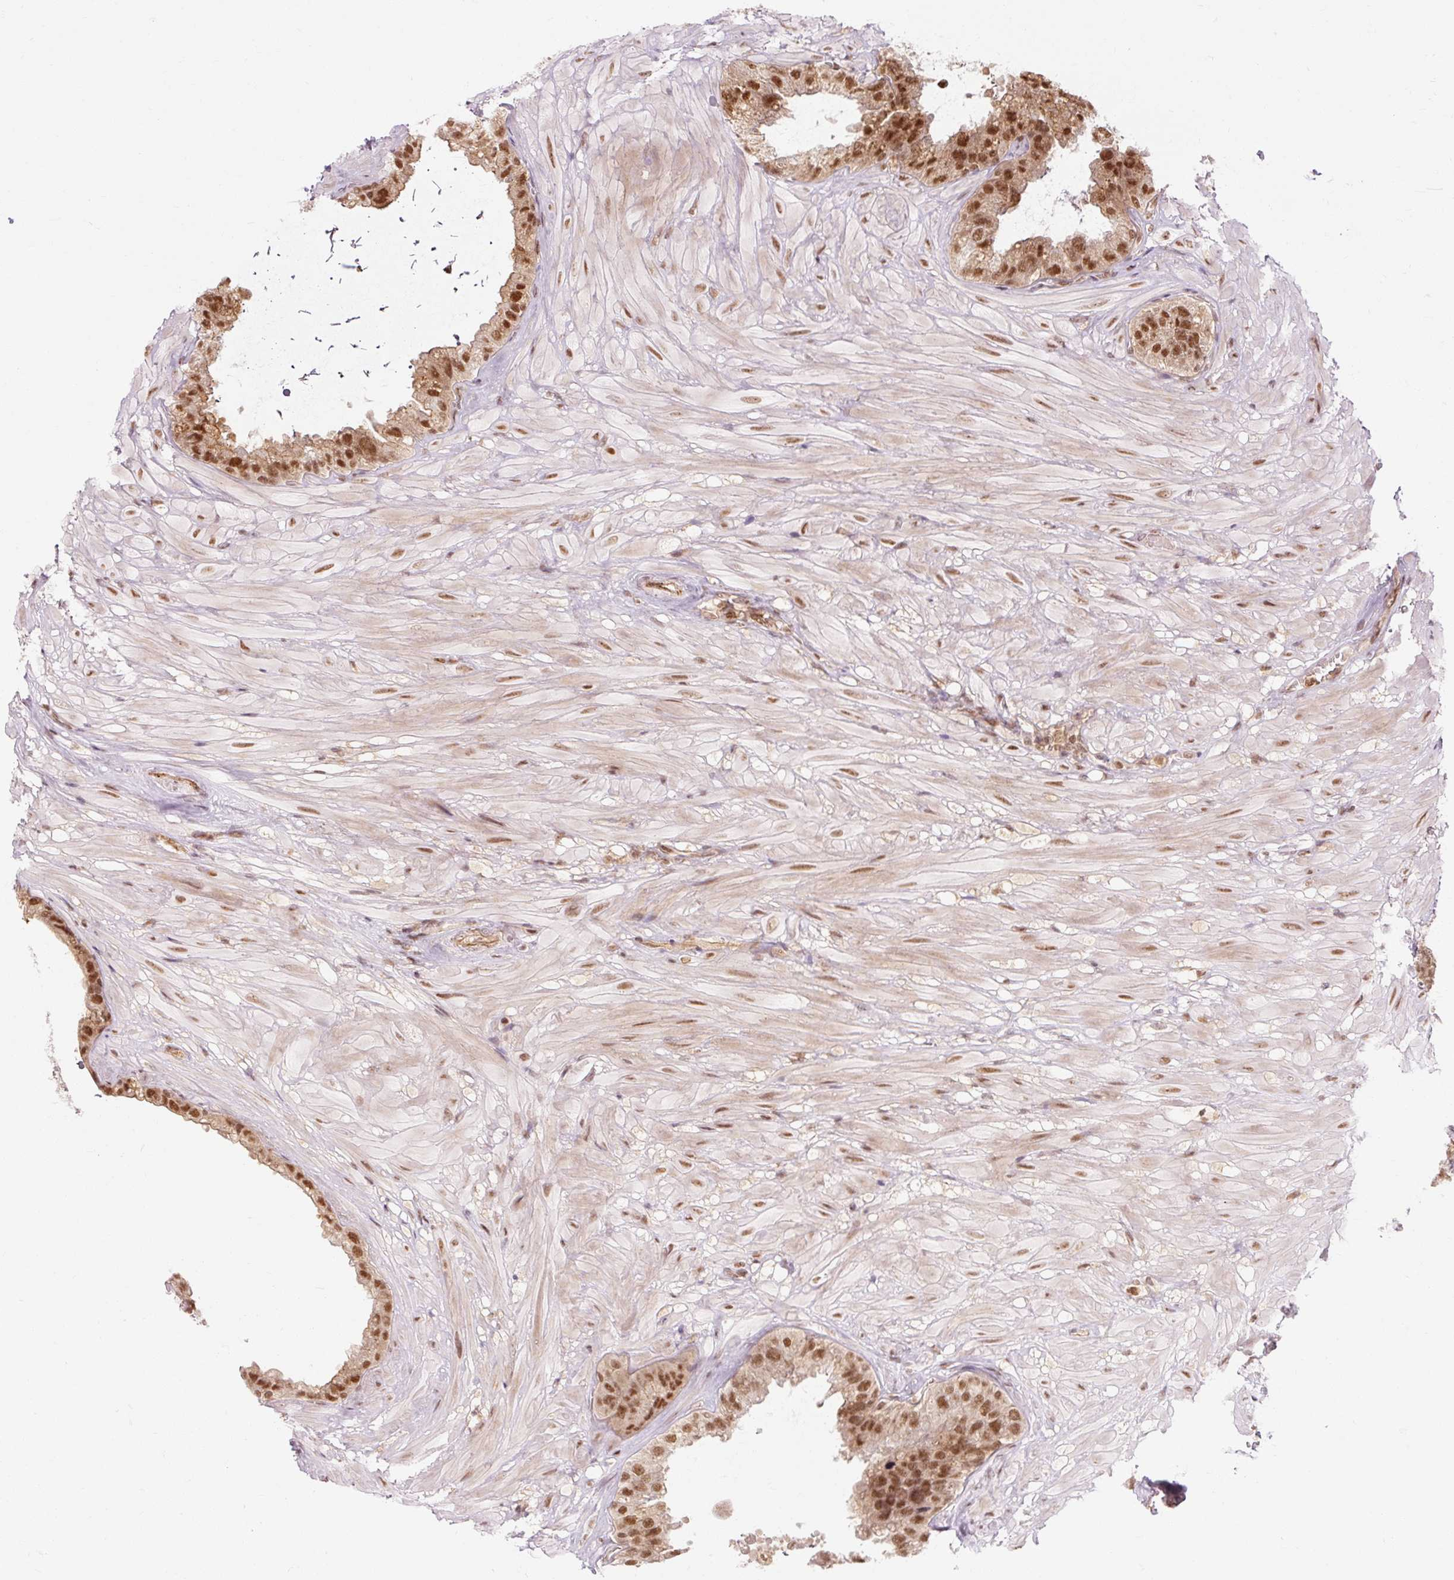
{"staining": {"intensity": "strong", "quantity": ">75%", "location": "nuclear"}, "tissue": "seminal vesicle", "cell_type": "Glandular cells", "image_type": "normal", "snomed": [{"axis": "morphology", "description": "Normal tissue, NOS"}, {"axis": "topography", "description": "Seminal veicle"}, {"axis": "topography", "description": "Peripheral nerve tissue"}], "caption": "Protein staining shows strong nuclear positivity in approximately >75% of glandular cells in benign seminal vesicle.", "gene": "CSTF1", "patient": {"sex": "male", "age": 76}}